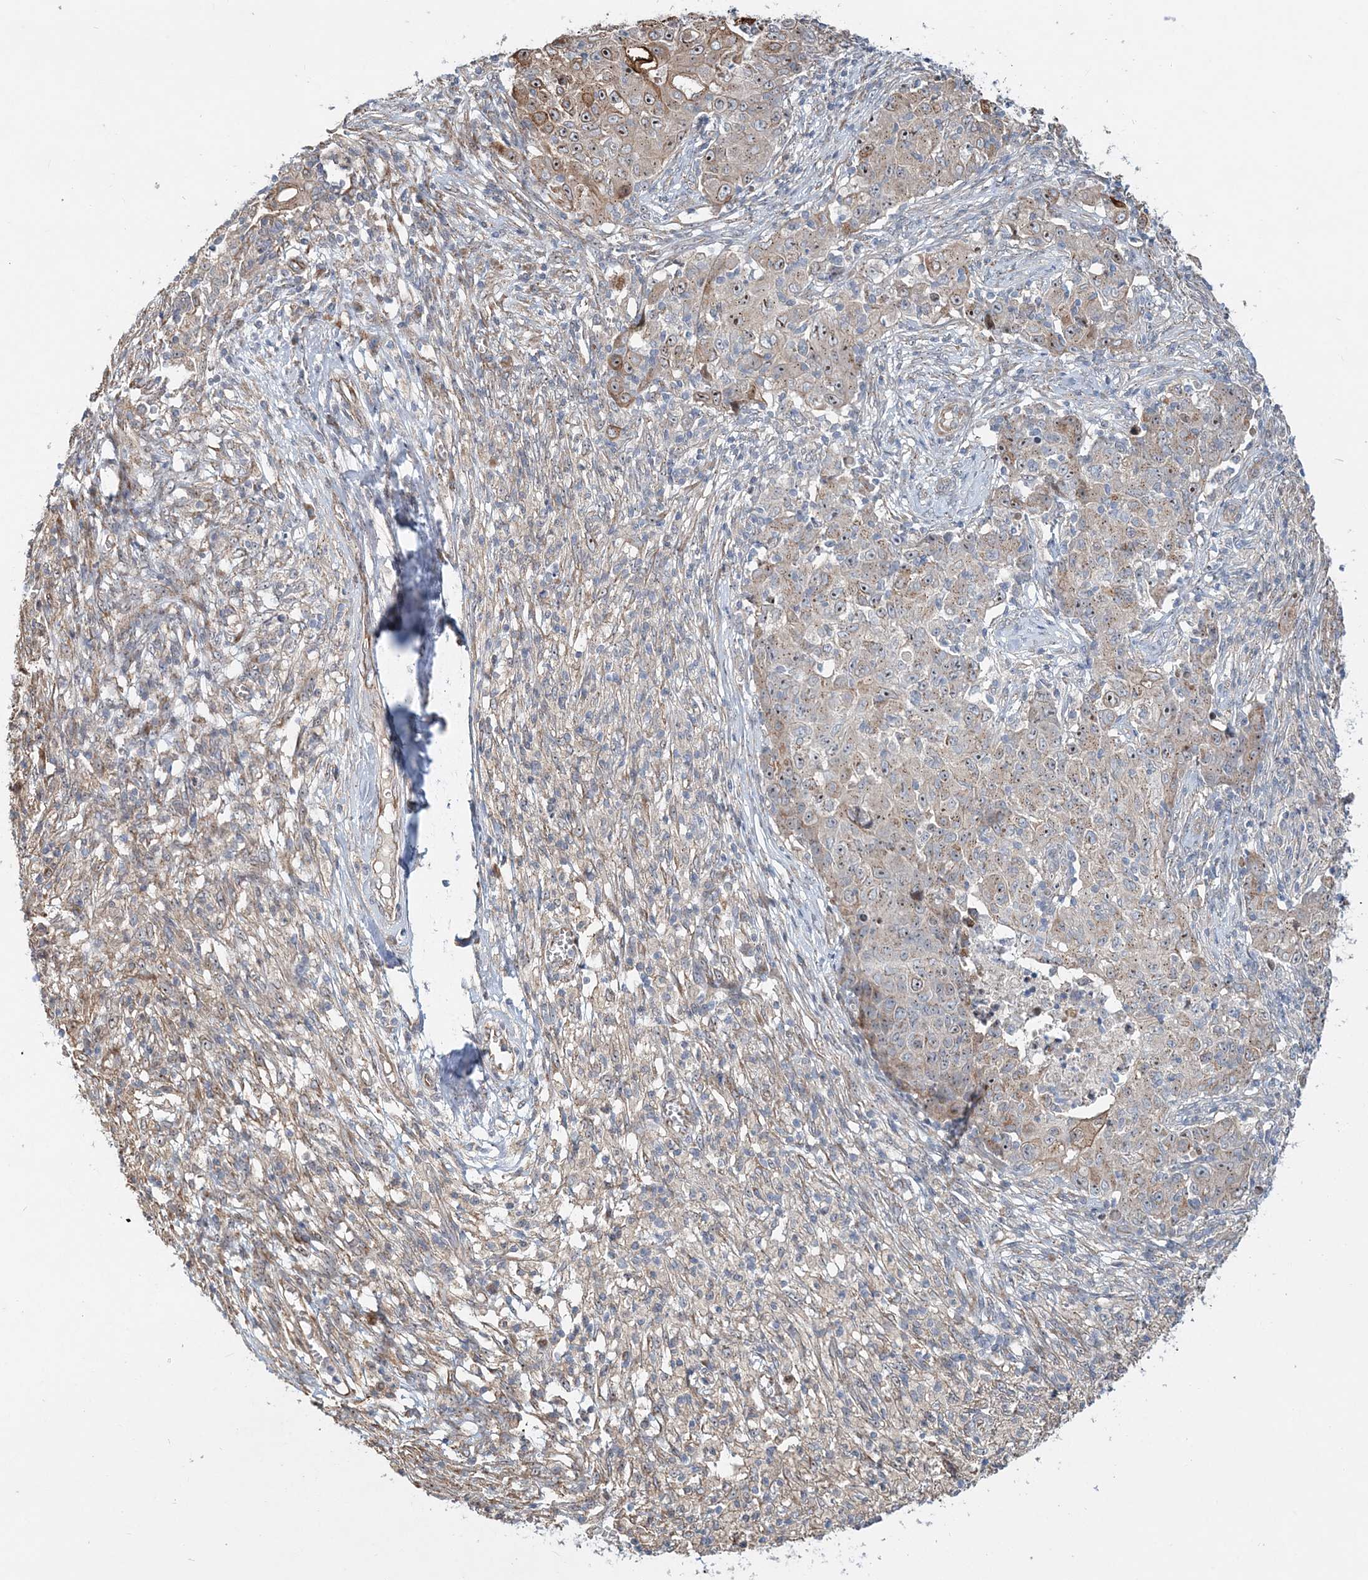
{"staining": {"intensity": "moderate", "quantity": "<25%", "location": "cytoplasmic/membranous,nuclear"}, "tissue": "ovarian cancer", "cell_type": "Tumor cells", "image_type": "cancer", "snomed": [{"axis": "morphology", "description": "Carcinoma, endometroid"}, {"axis": "topography", "description": "Ovary"}], "caption": "Tumor cells exhibit low levels of moderate cytoplasmic/membranous and nuclear staining in about <25% of cells in human ovarian endometroid carcinoma. The protein is shown in brown color, while the nuclei are stained blue.", "gene": "CXXC5", "patient": {"sex": "female", "age": 42}}